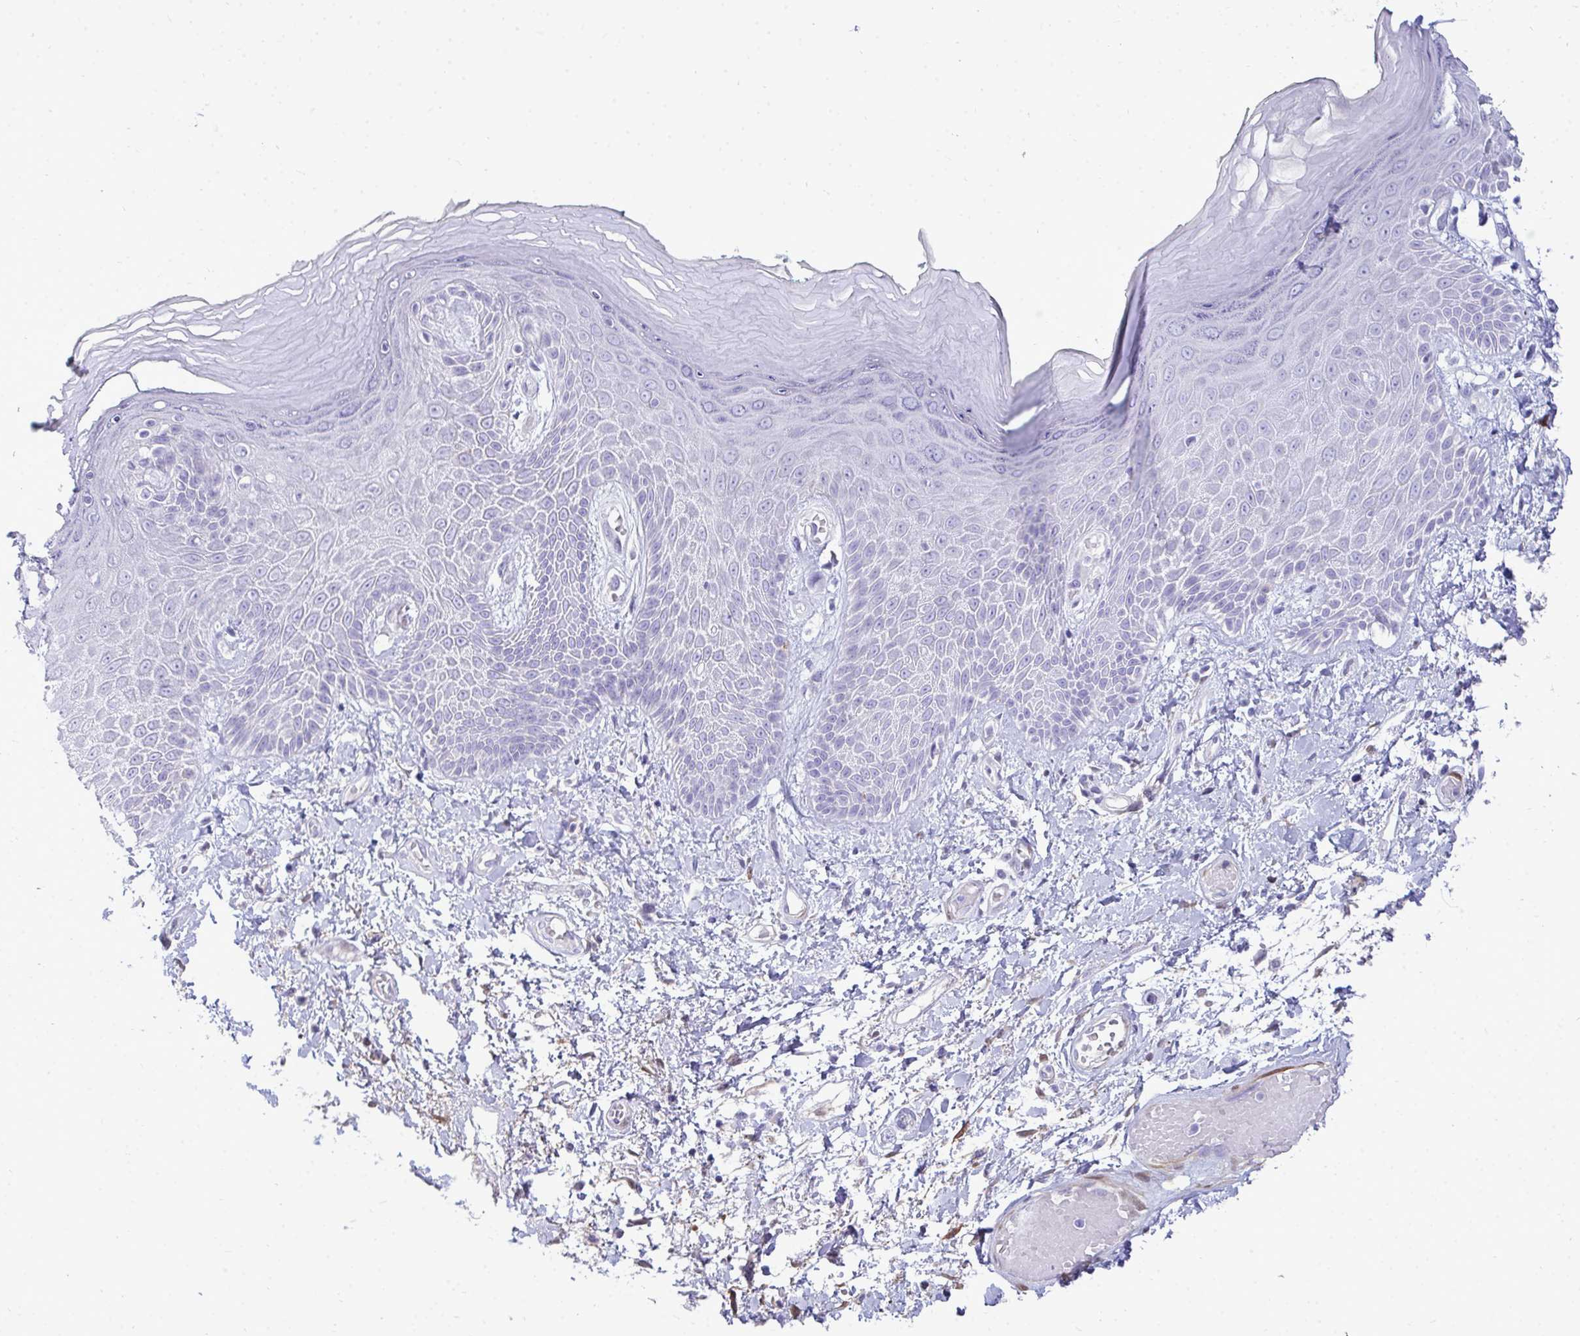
{"staining": {"intensity": "negative", "quantity": "none", "location": "none"}, "tissue": "skin", "cell_type": "Epidermal cells", "image_type": "normal", "snomed": [{"axis": "morphology", "description": "Normal tissue, NOS"}, {"axis": "topography", "description": "Anal"}, {"axis": "topography", "description": "Peripheral nerve tissue"}], "caption": "DAB immunohistochemical staining of normal skin demonstrates no significant staining in epidermal cells.", "gene": "HSPB6", "patient": {"sex": "male", "age": 78}}